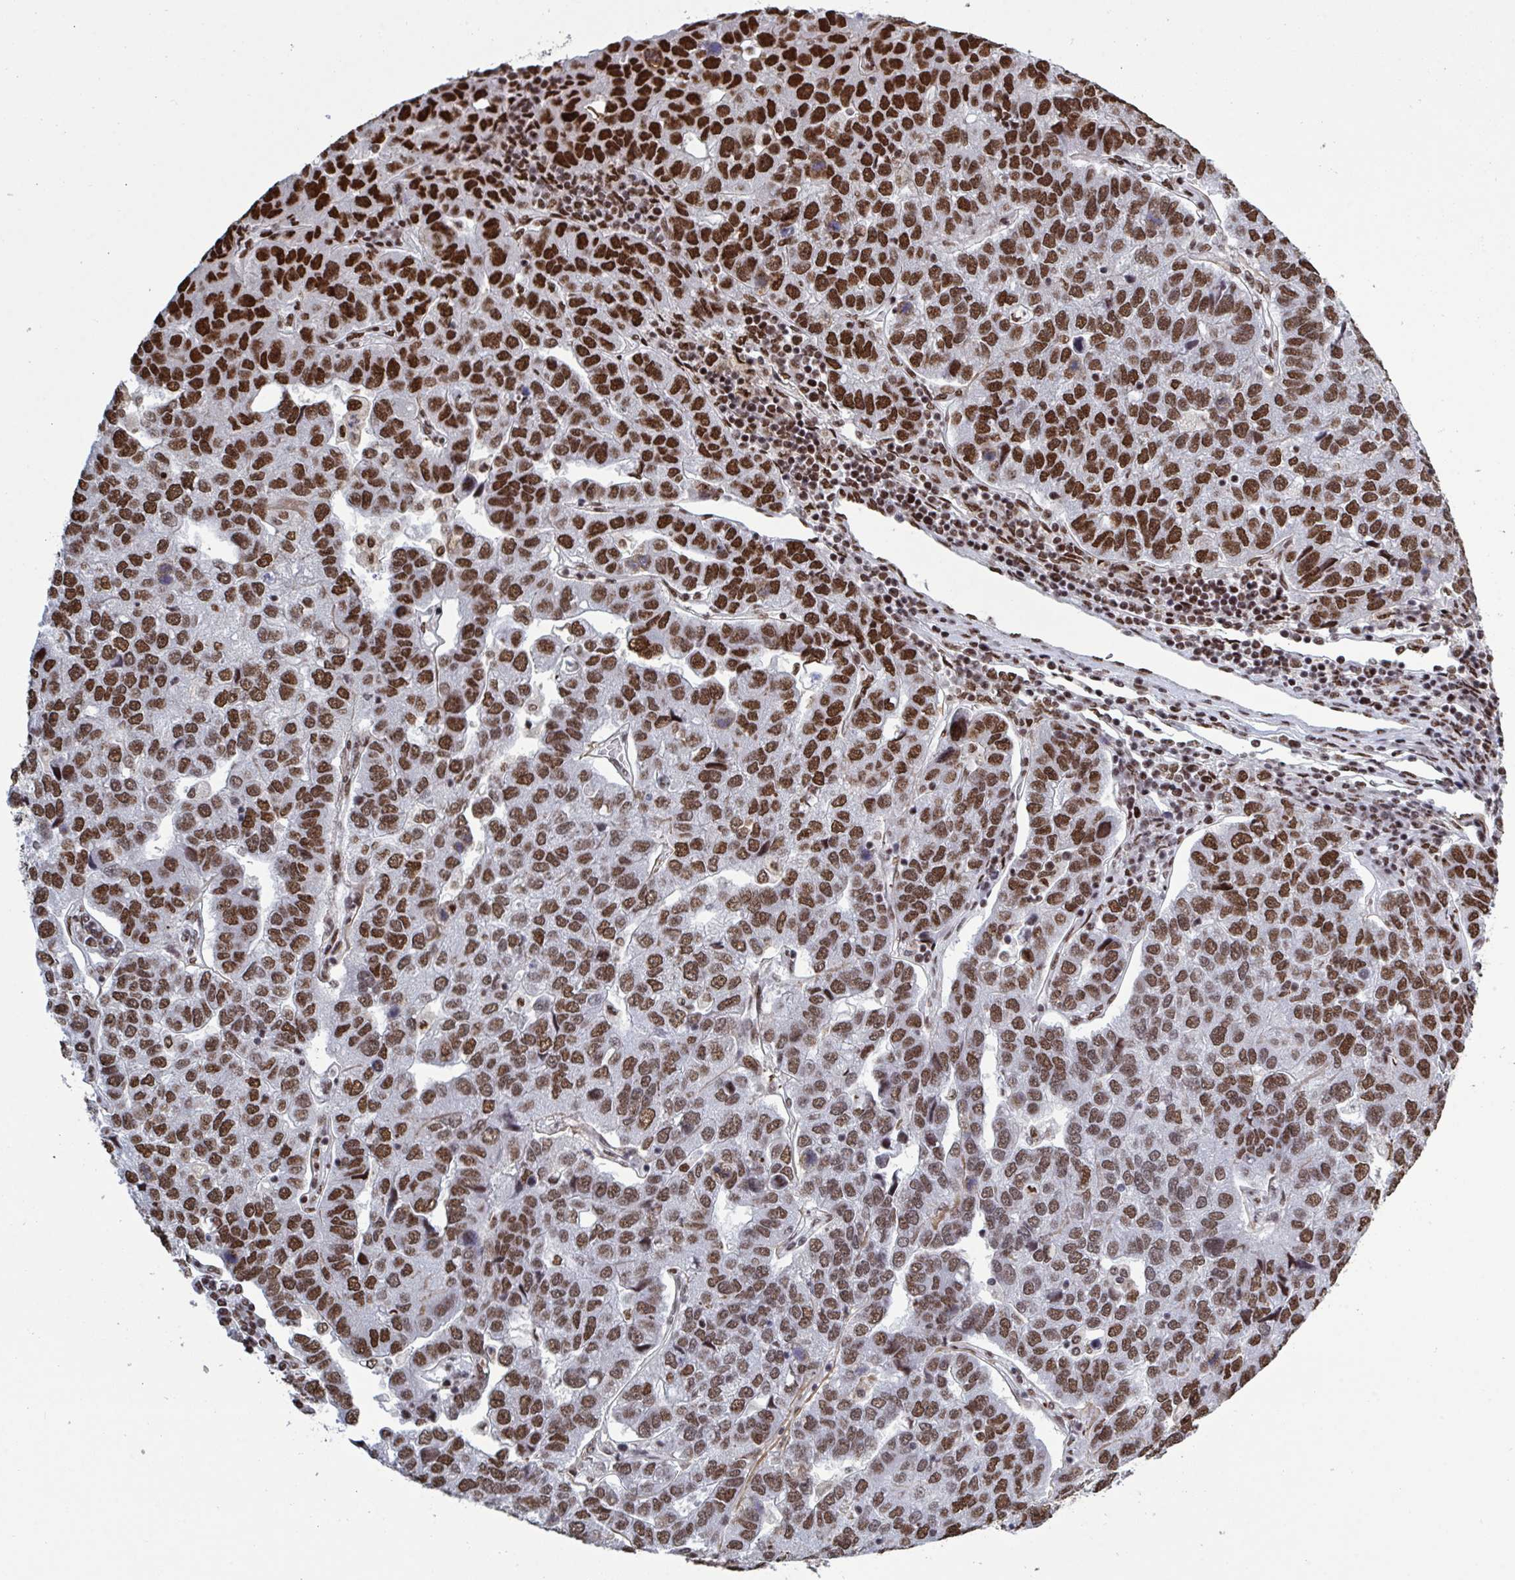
{"staining": {"intensity": "strong", "quantity": ">75%", "location": "nuclear"}, "tissue": "pancreatic cancer", "cell_type": "Tumor cells", "image_type": "cancer", "snomed": [{"axis": "morphology", "description": "Adenocarcinoma, NOS"}, {"axis": "topography", "description": "Pancreas"}], "caption": "This is a photomicrograph of immunohistochemistry staining of pancreatic adenocarcinoma, which shows strong expression in the nuclear of tumor cells.", "gene": "ZNF607", "patient": {"sex": "female", "age": 61}}